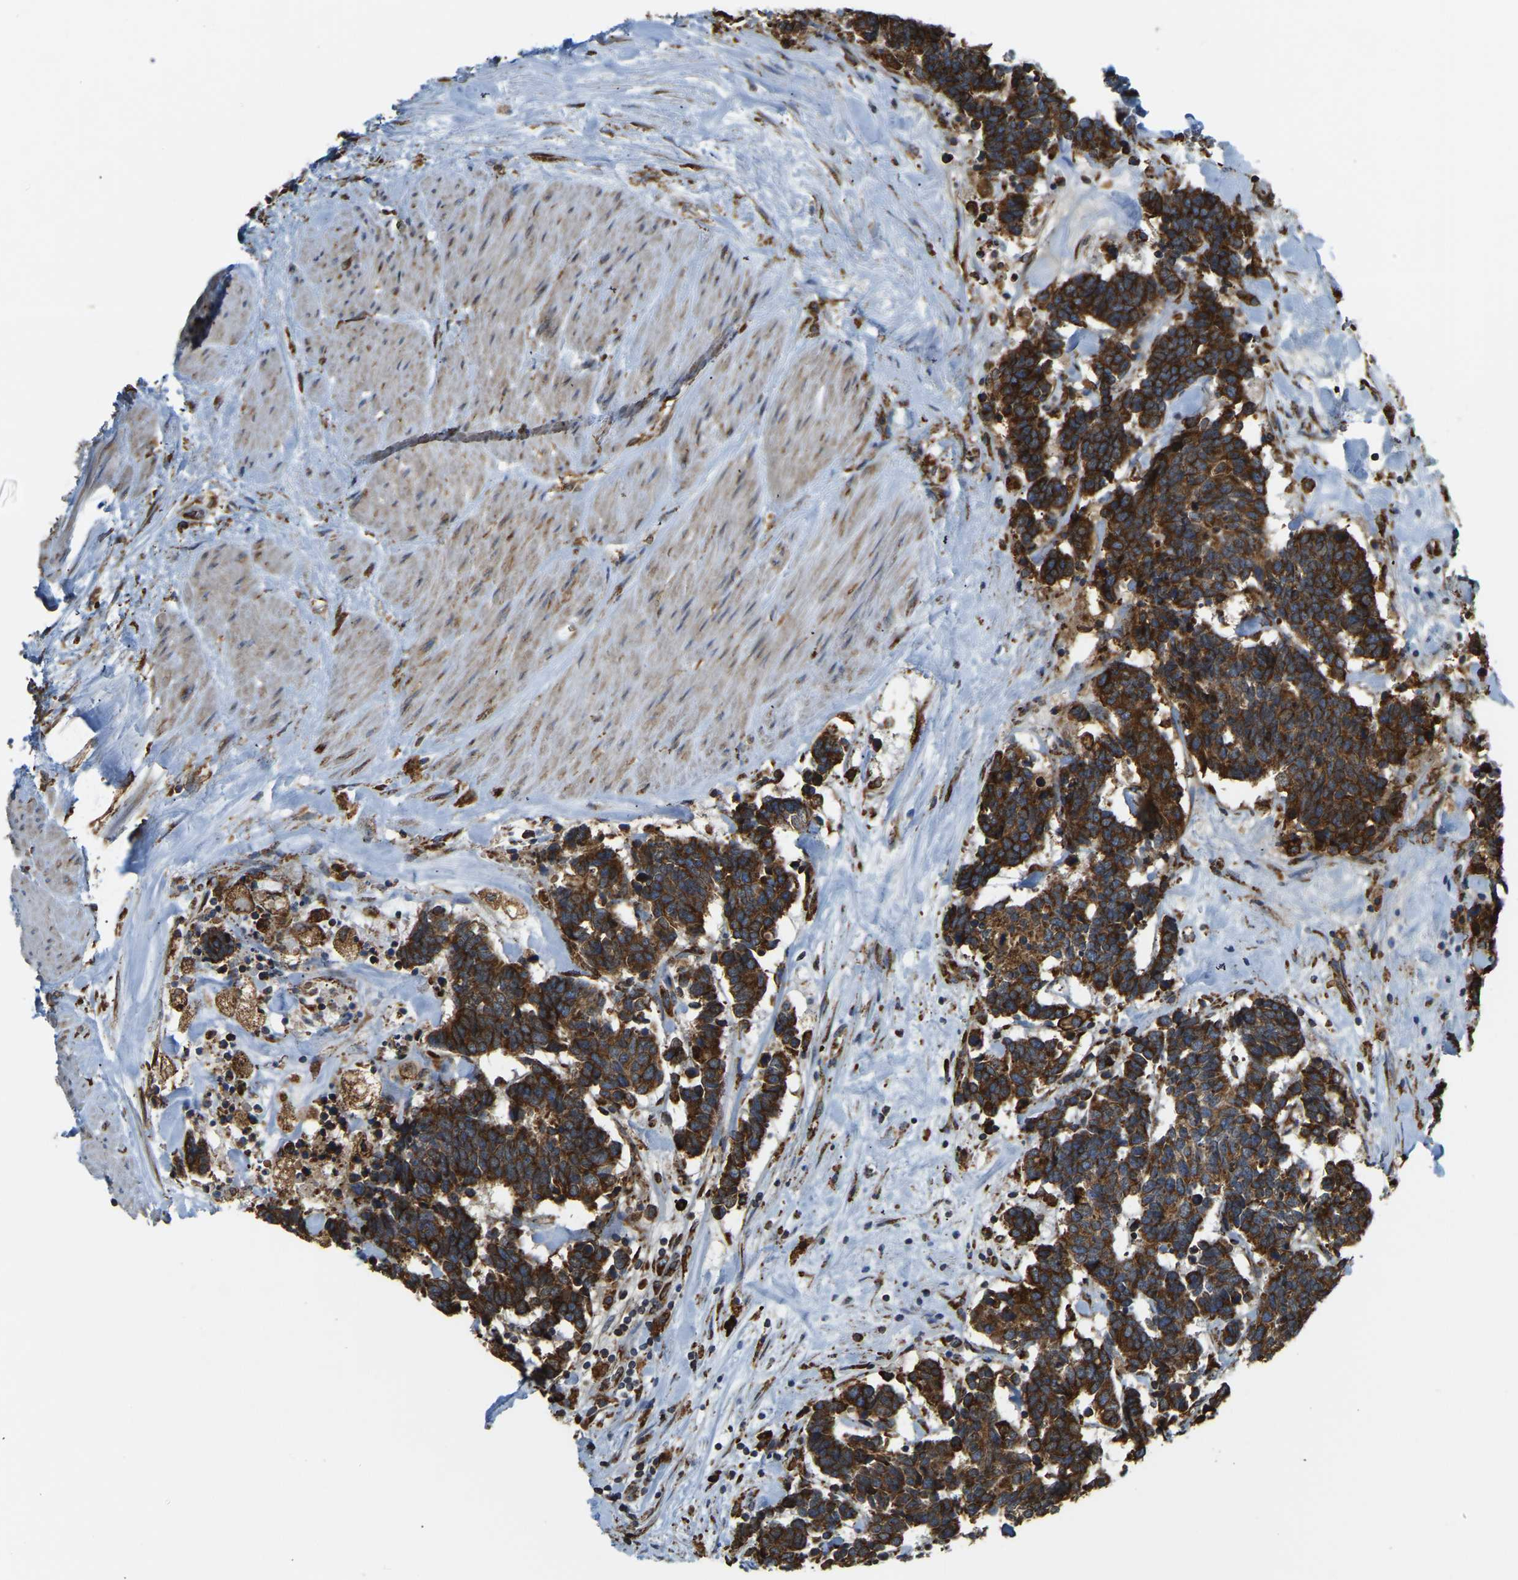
{"staining": {"intensity": "strong", "quantity": ">75%", "location": "cytoplasmic/membranous"}, "tissue": "carcinoid", "cell_type": "Tumor cells", "image_type": "cancer", "snomed": [{"axis": "morphology", "description": "Carcinoma, NOS"}, {"axis": "morphology", "description": "Carcinoid, malignant, NOS"}, {"axis": "topography", "description": "Urinary bladder"}], "caption": "Immunohistochemistry (DAB) staining of human carcinoid (malignant) displays strong cytoplasmic/membranous protein staining in about >75% of tumor cells.", "gene": "RNF115", "patient": {"sex": "male", "age": 57}}